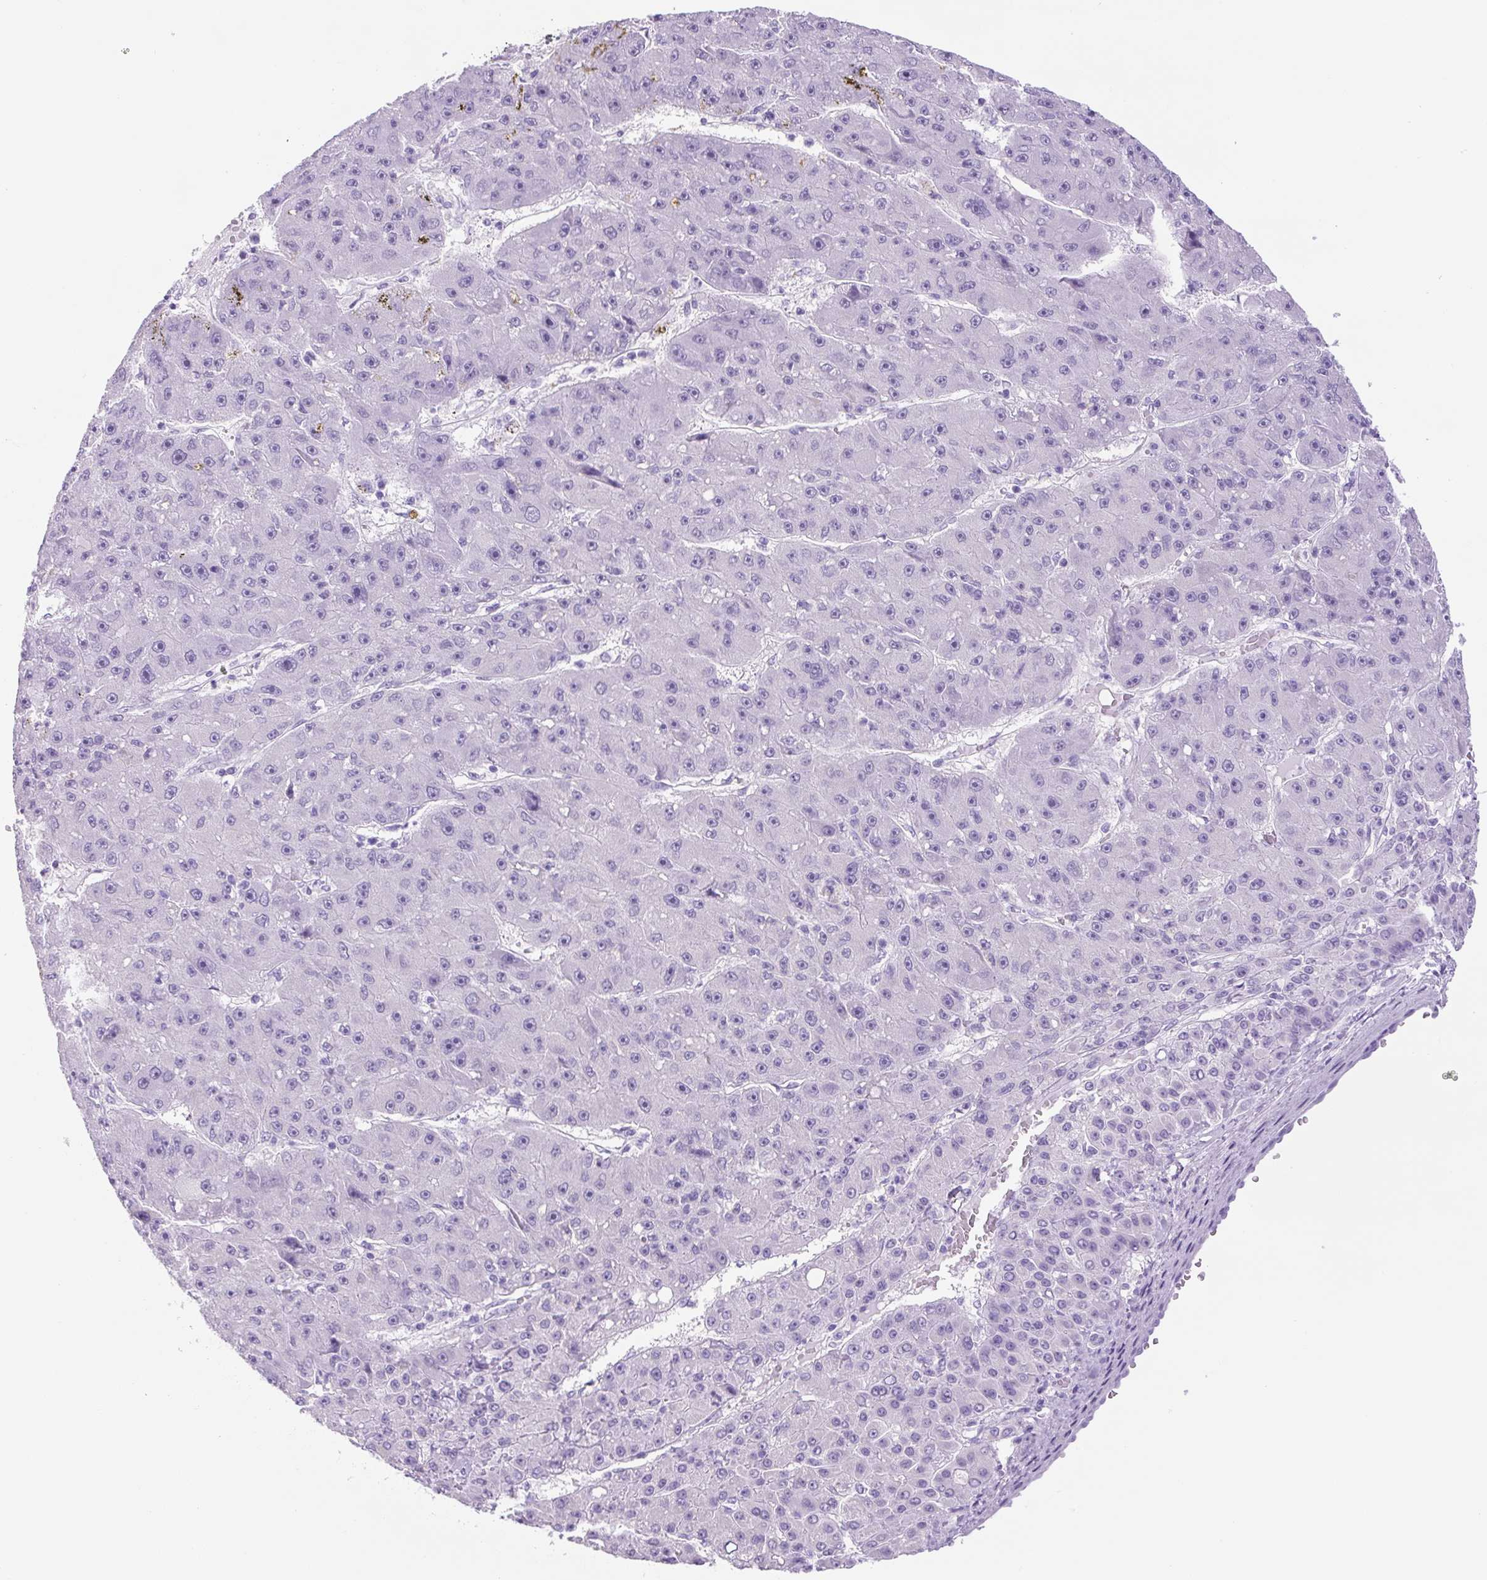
{"staining": {"intensity": "negative", "quantity": "none", "location": "none"}, "tissue": "liver cancer", "cell_type": "Tumor cells", "image_type": "cancer", "snomed": [{"axis": "morphology", "description": "Carcinoma, Hepatocellular, NOS"}, {"axis": "topography", "description": "Liver"}], "caption": "Human liver cancer (hepatocellular carcinoma) stained for a protein using immunohistochemistry exhibits no expression in tumor cells.", "gene": "UBL3", "patient": {"sex": "male", "age": 67}}